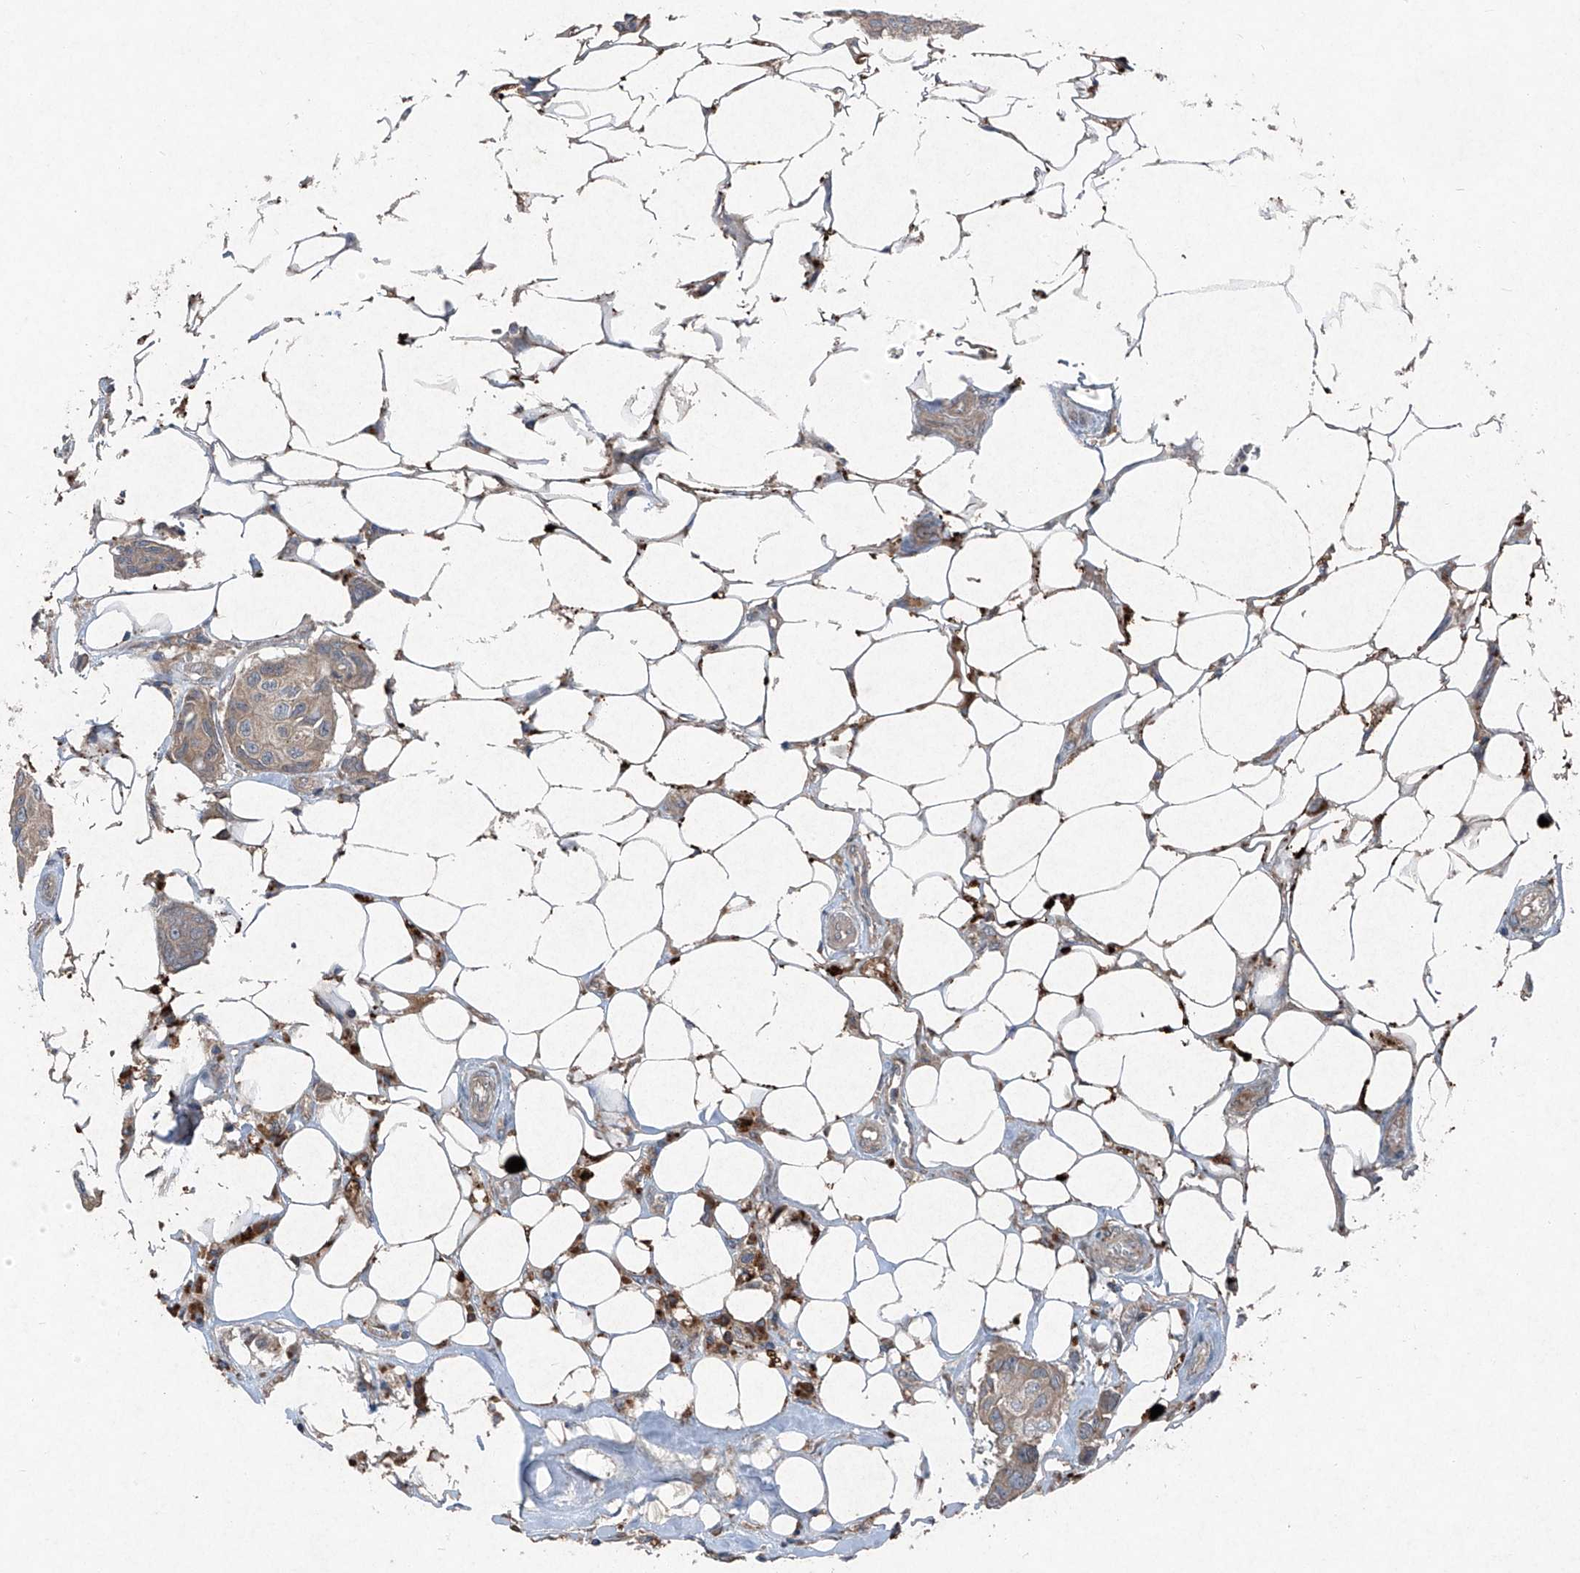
{"staining": {"intensity": "weak", "quantity": ">75%", "location": "cytoplasmic/membranous"}, "tissue": "breast cancer", "cell_type": "Tumor cells", "image_type": "cancer", "snomed": [{"axis": "morphology", "description": "Duct carcinoma"}, {"axis": "topography", "description": "Breast"}], "caption": "This is an image of IHC staining of breast invasive ductal carcinoma, which shows weak expression in the cytoplasmic/membranous of tumor cells.", "gene": "FOXRED2", "patient": {"sex": "female", "age": 80}}